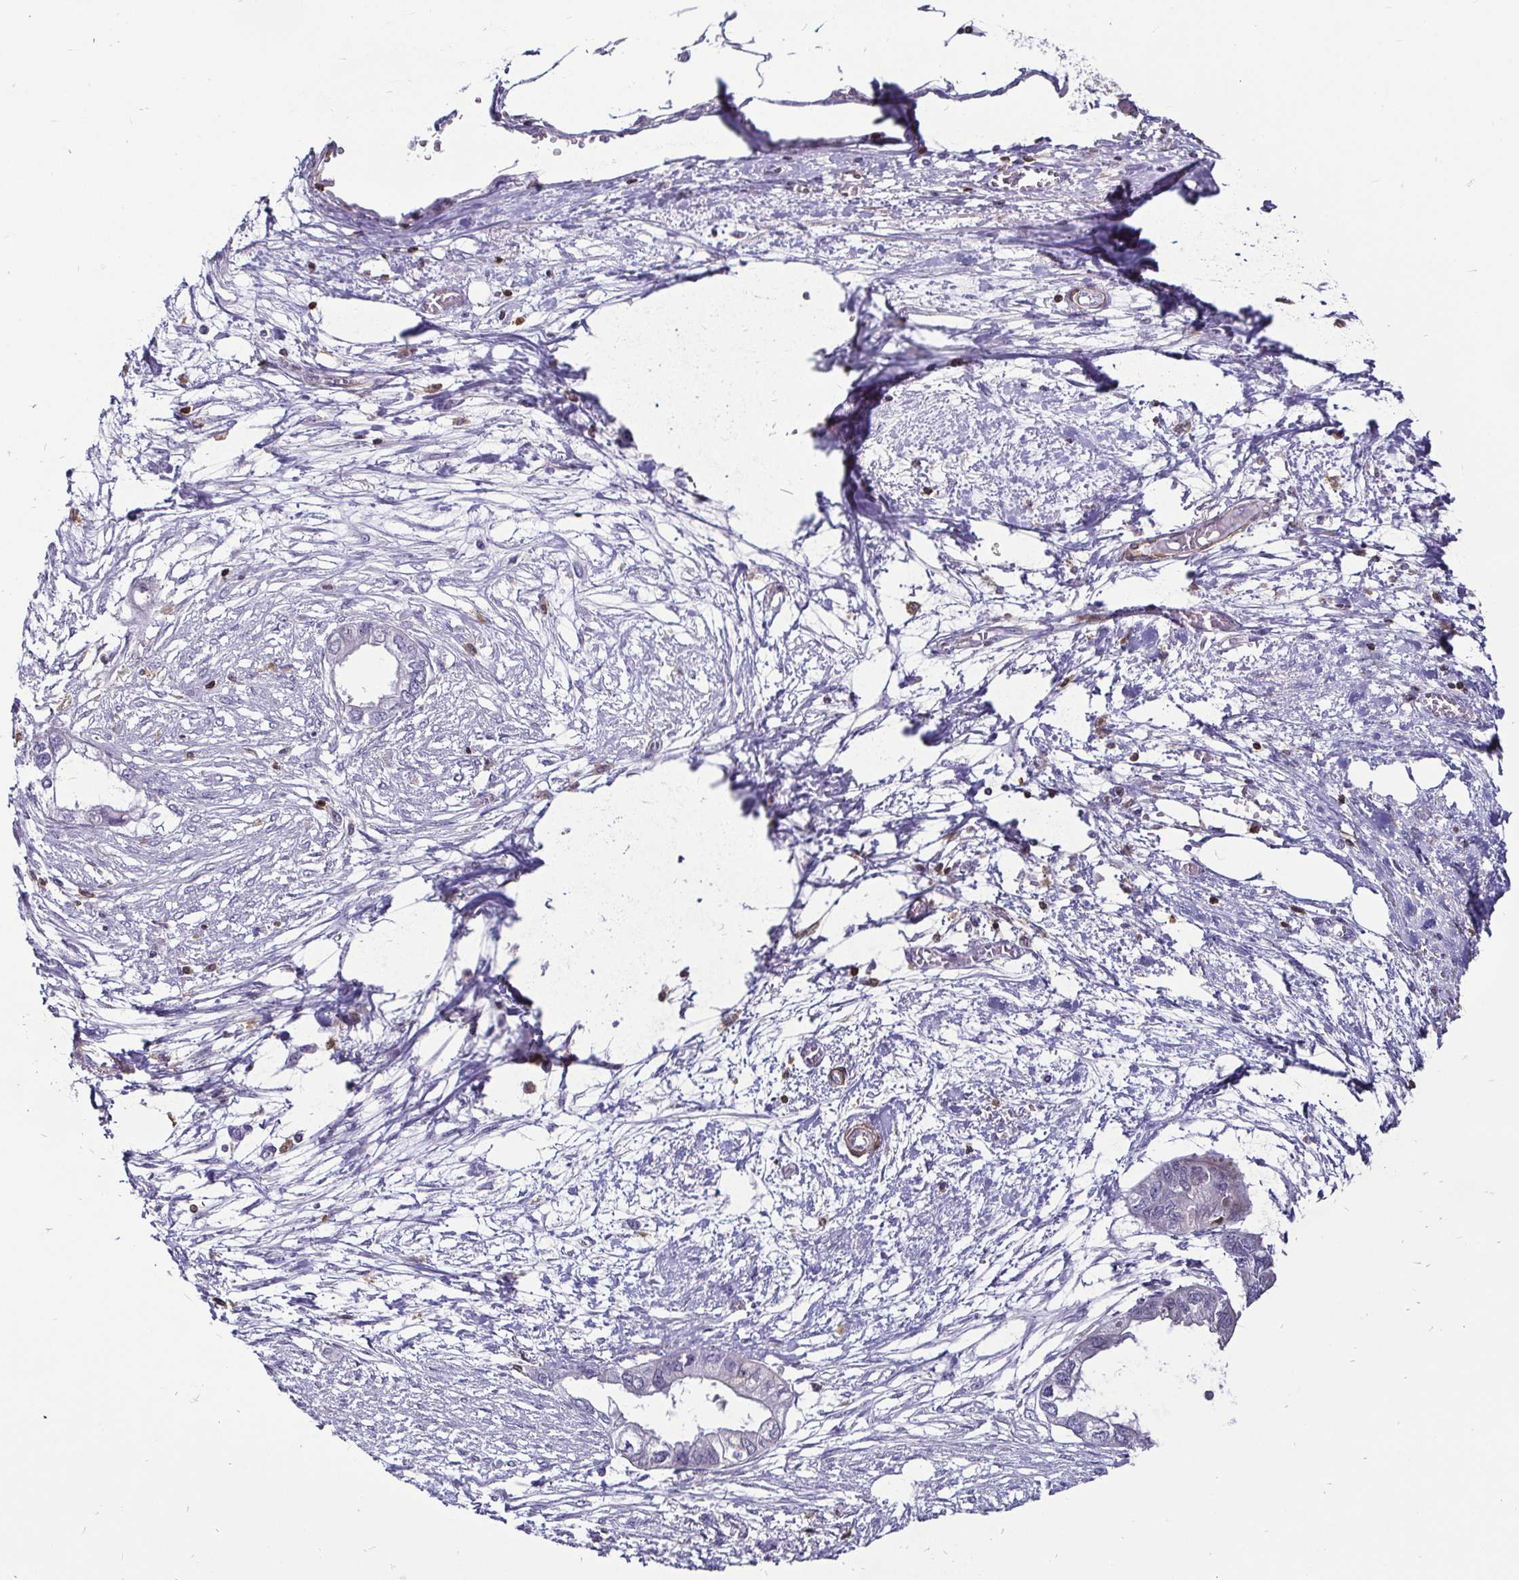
{"staining": {"intensity": "negative", "quantity": "none", "location": "none"}, "tissue": "endometrial cancer", "cell_type": "Tumor cells", "image_type": "cancer", "snomed": [{"axis": "morphology", "description": "Adenocarcinoma, NOS"}, {"axis": "morphology", "description": "Adenocarcinoma, metastatic, NOS"}, {"axis": "topography", "description": "Adipose tissue"}, {"axis": "topography", "description": "Endometrium"}], "caption": "Photomicrograph shows no significant protein expression in tumor cells of endometrial metastatic adenocarcinoma.", "gene": "ZFP1", "patient": {"sex": "female", "age": 67}}